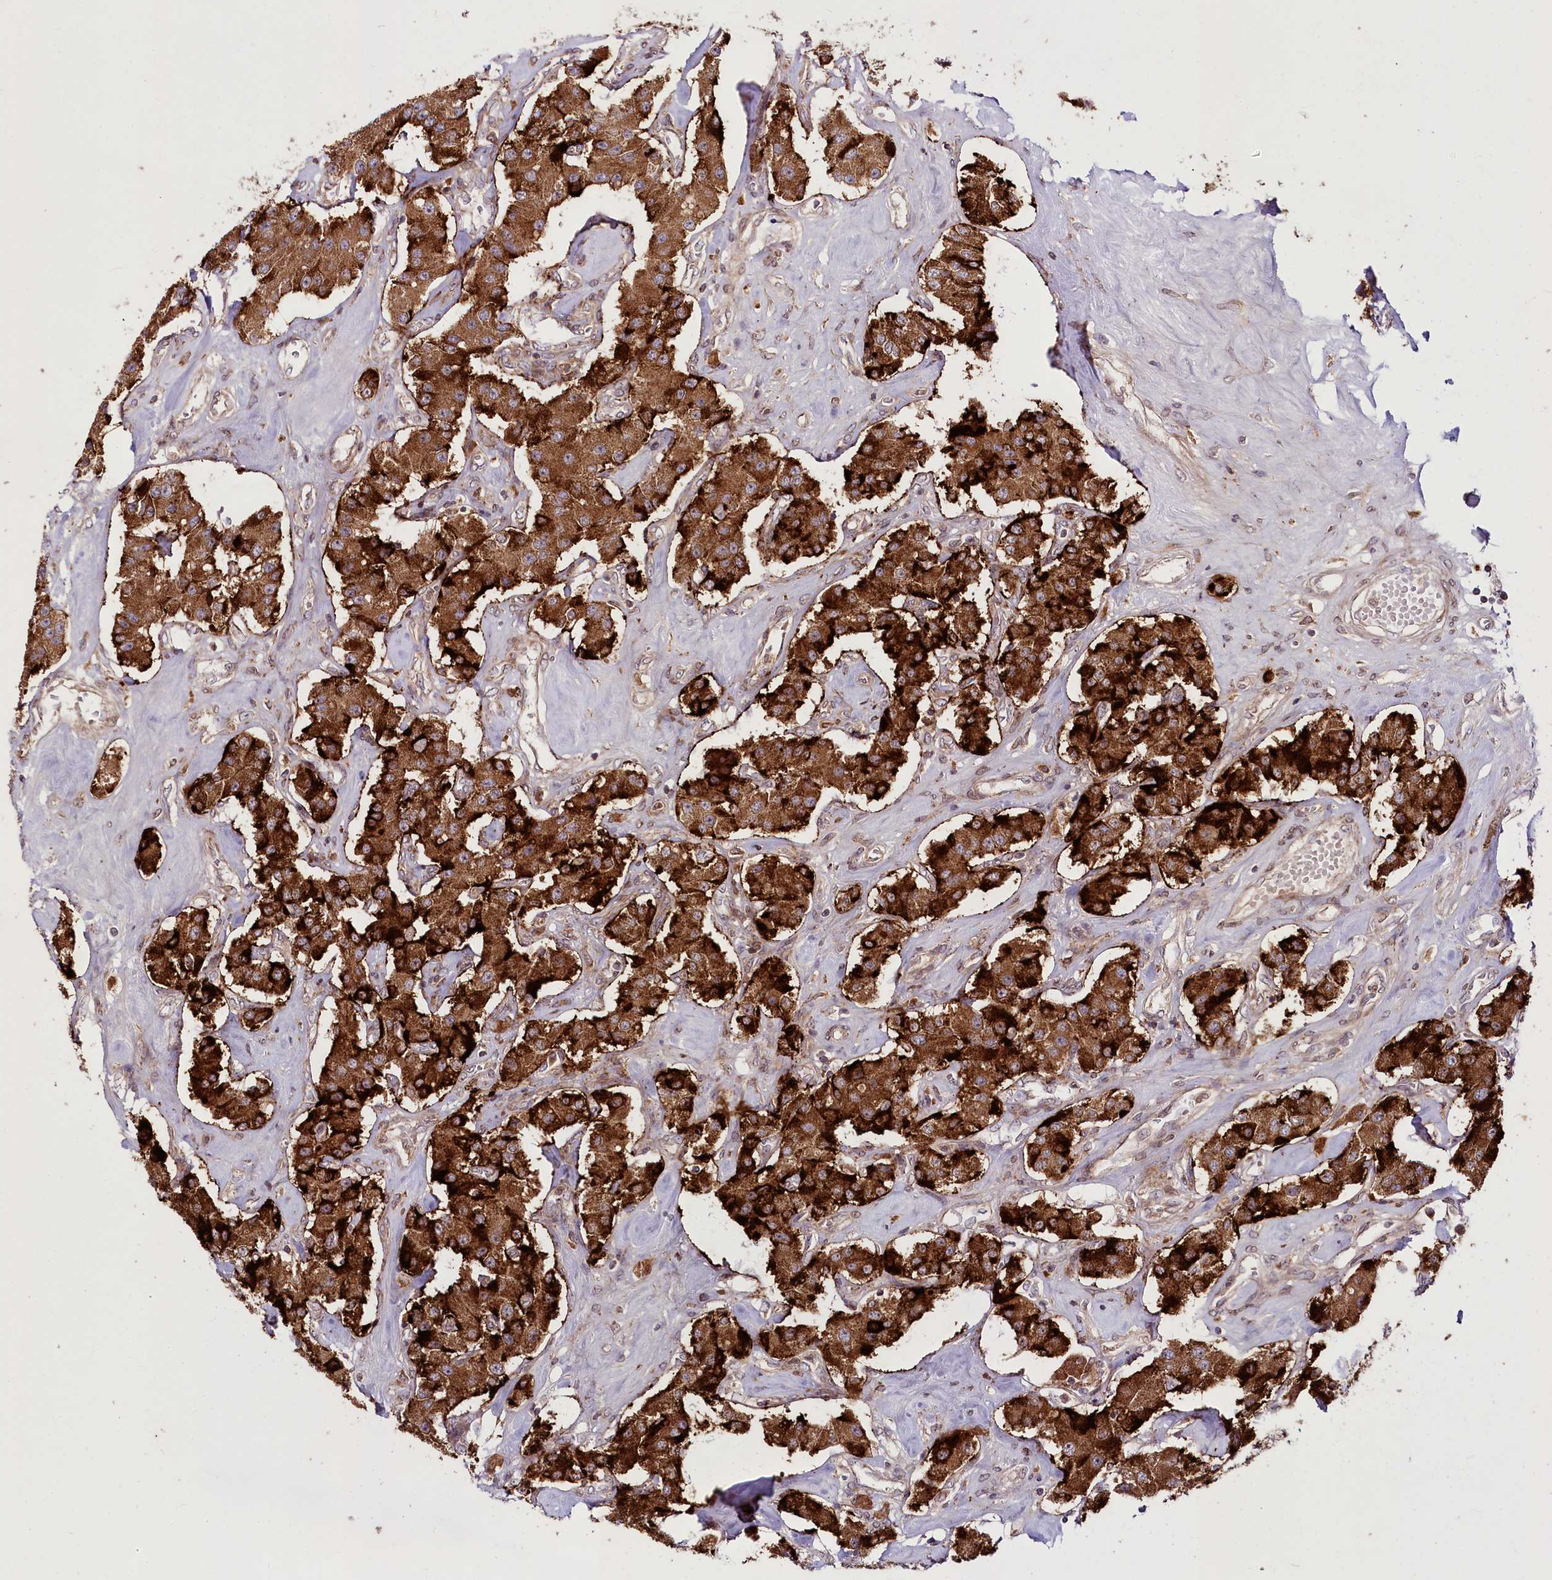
{"staining": {"intensity": "strong", "quantity": ">75%", "location": "cytoplasmic/membranous"}, "tissue": "carcinoid", "cell_type": "Tumor cells", "image_type": "cancer", "snomed": [{"axis": "morphology", "description": "Carcinoid, malignant, NOS"}, {"axis": "topography", "description": "Pancreas"}], "caption": "Tumor cells demonstrate strong cytoplasmic/membranous expression in approximately >75% of cells in carcinoid (malignant). The protein of interest is stained brown, and the nuclei are stained in blue (DAB IHC with brightfield microscopy, high magnification).", "gene": "RAB7A", "patient": {"sex": "male", "age": 41}}